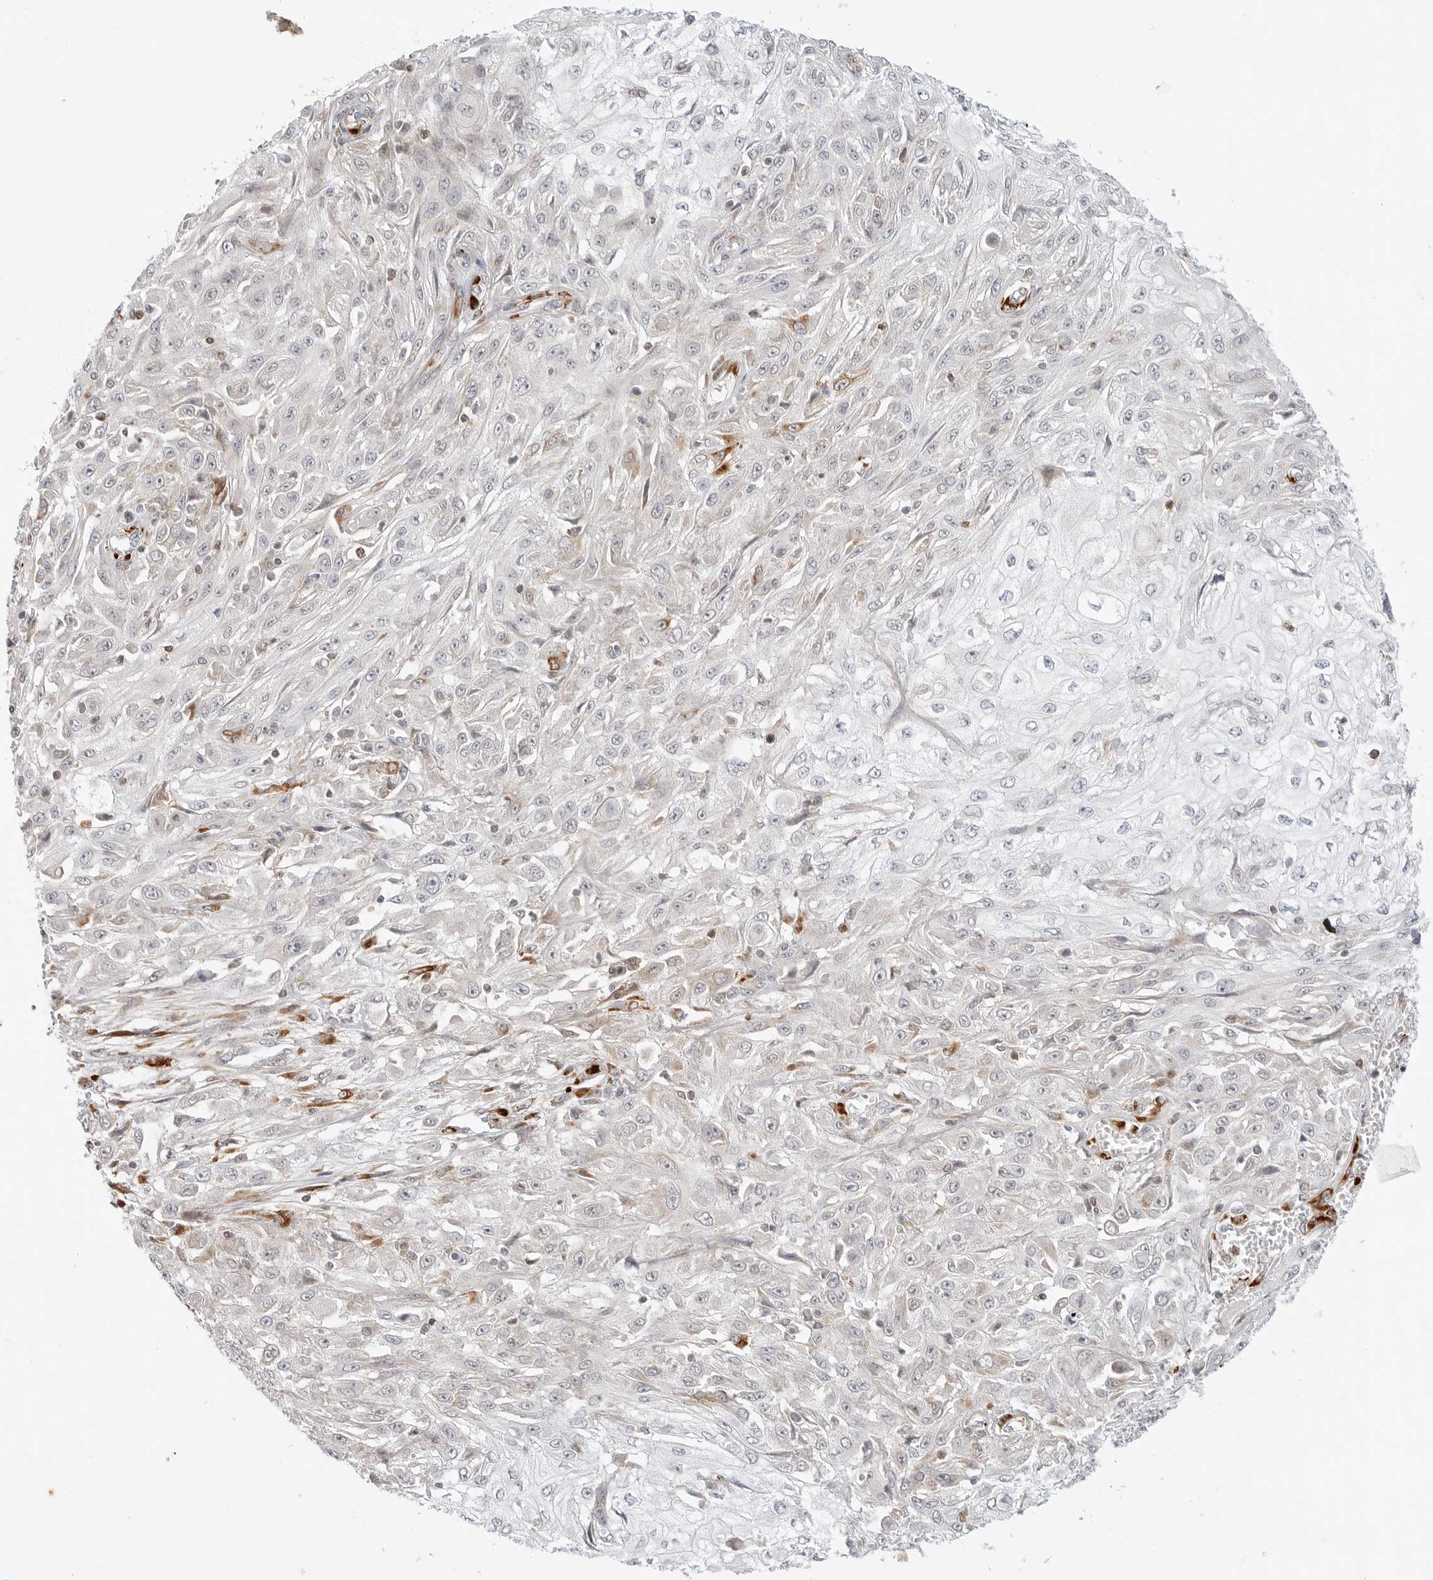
{"staining": {"intensity": "negative", "quantity": "none", "location": "none"}, "tissue": "skin cancer", "cell_type": "Tumor cells", "image_type": "cancer", "snomed": [{"axis": "morphology", "description": "Squamous cell carcinoma, NOS"}, {"axis": "morphology", "description": "Squamous cell carcinoma, metastatic, NOS"}, {"axis": "topography", "description": "Skin"}, {"axis": "topography", "description": "Lymph node"}], "caption": "A photomicrograph of human skin cancer (metastatic squamous cell carcinoma) is negative for staining in tumor cells. Nuclei are stained in blue.", "gene": "C1QTNF1", "patient": {"sex": "male", "age": 75}}